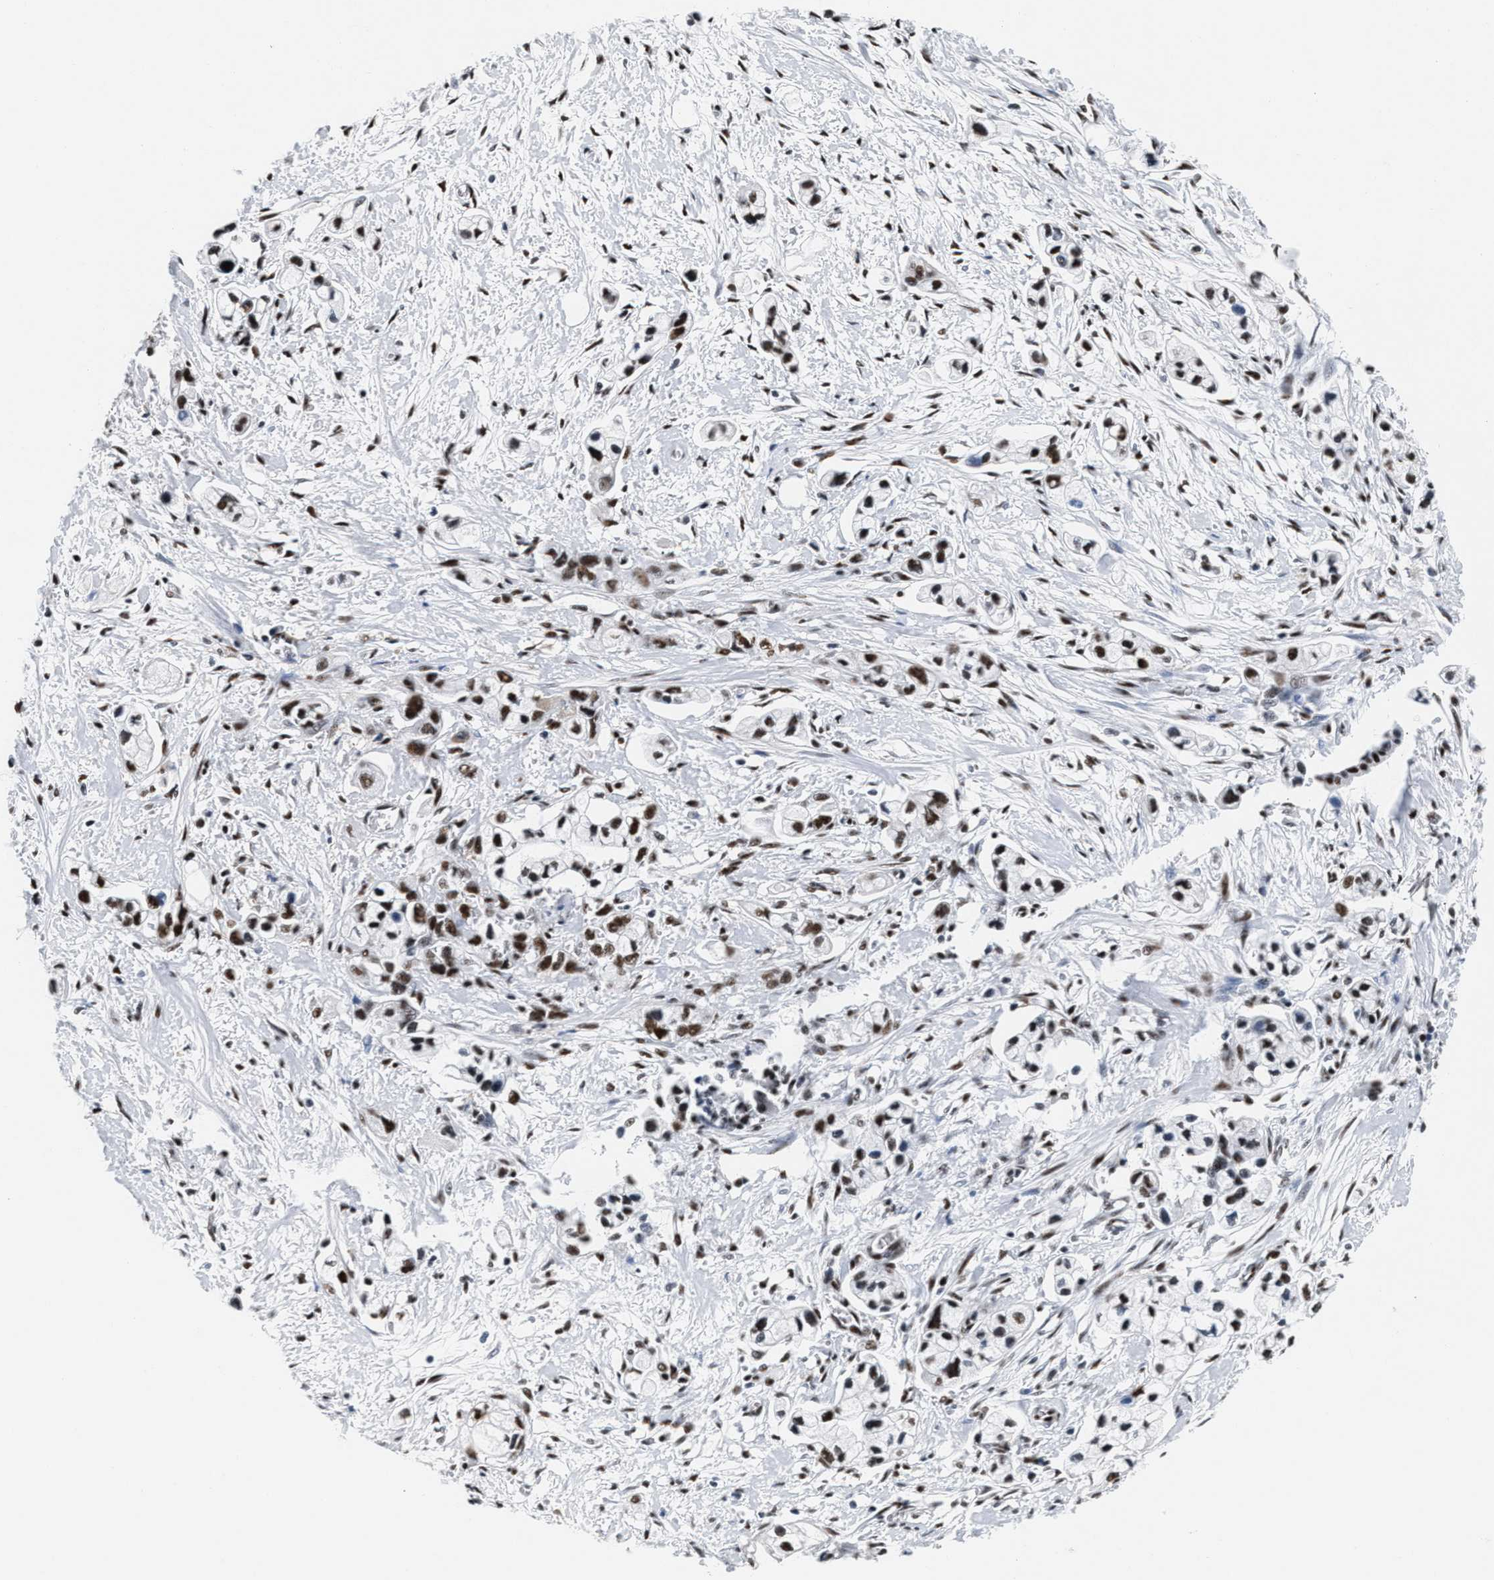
{"staining": {"intensity": "strong", "quantity": ">75%", "location": "nuclear"}, "tissue": "pancreatic cancer", "cell_type": "Tumor cells", "image_type": "cancer", "snomed": [{"axis": "morphology", "description": "Adenocarcinoma, NOS"}, {"axis": "topography", "description": "Pancreas"}], "caption": "Human pancreatic cancer stained with a protein marker displays strong staining in tumor cells.", "gene": "RAD50", "patient": {"sex": "male", "age": 74}}